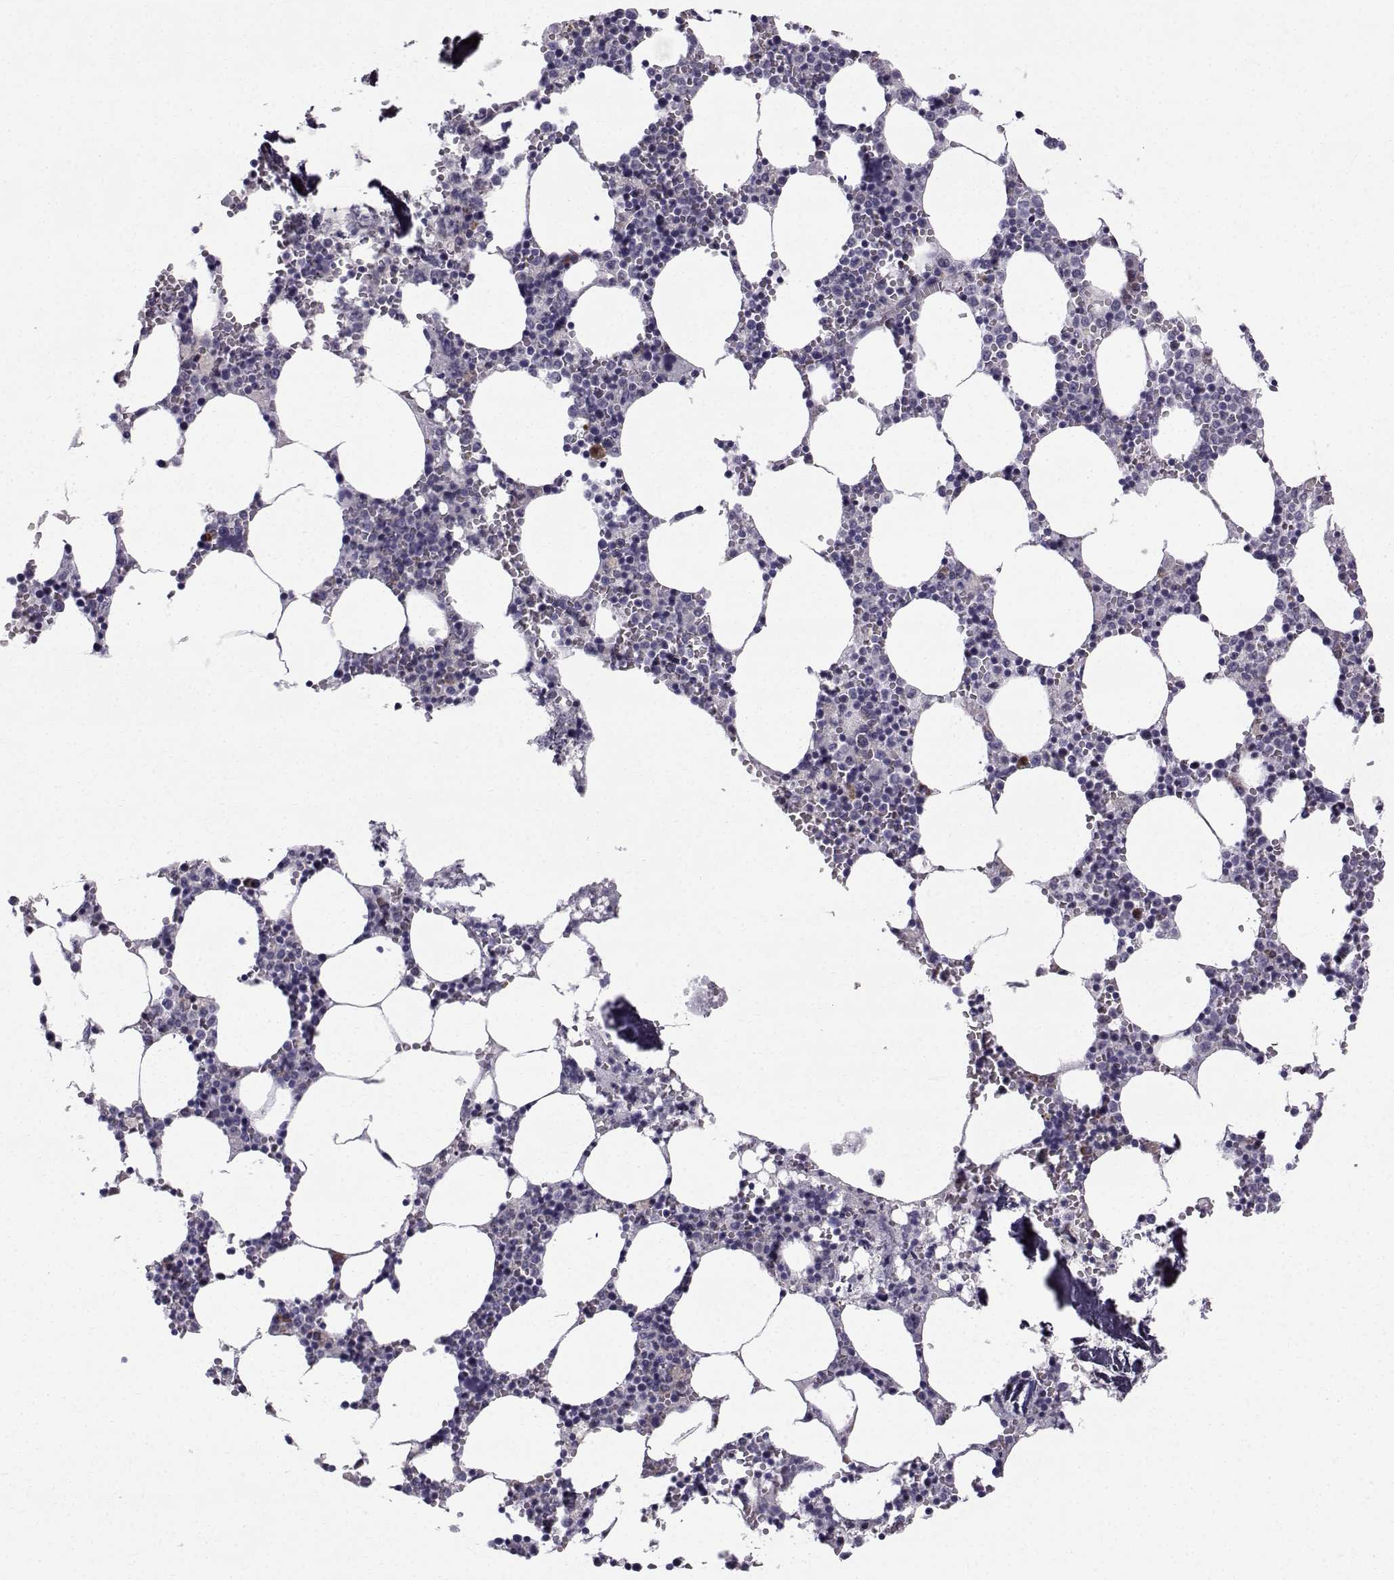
{"staining": {"intensity": "moderate", "quantity": "<25%", "location": "cytoplasmic/membranous"}, "tissue": "bone marrow", "cell_type": "Hematopoietic cells", "image_type": "normal", "snomed": [{"axis": "morphology", "description": "Normal tissue, NOS"}, {"axis": "topography", "description": "Bone marrow"}], "caption": "Protein positivity by immunohistochemistry (IHC) exhibits moderate cytoplasmic/membranous positivity in about <25% of hematopoietic cells in normal bone marrow.", "gene": "ROPN1B", "patient": {"sex": "female", "age": 64}}